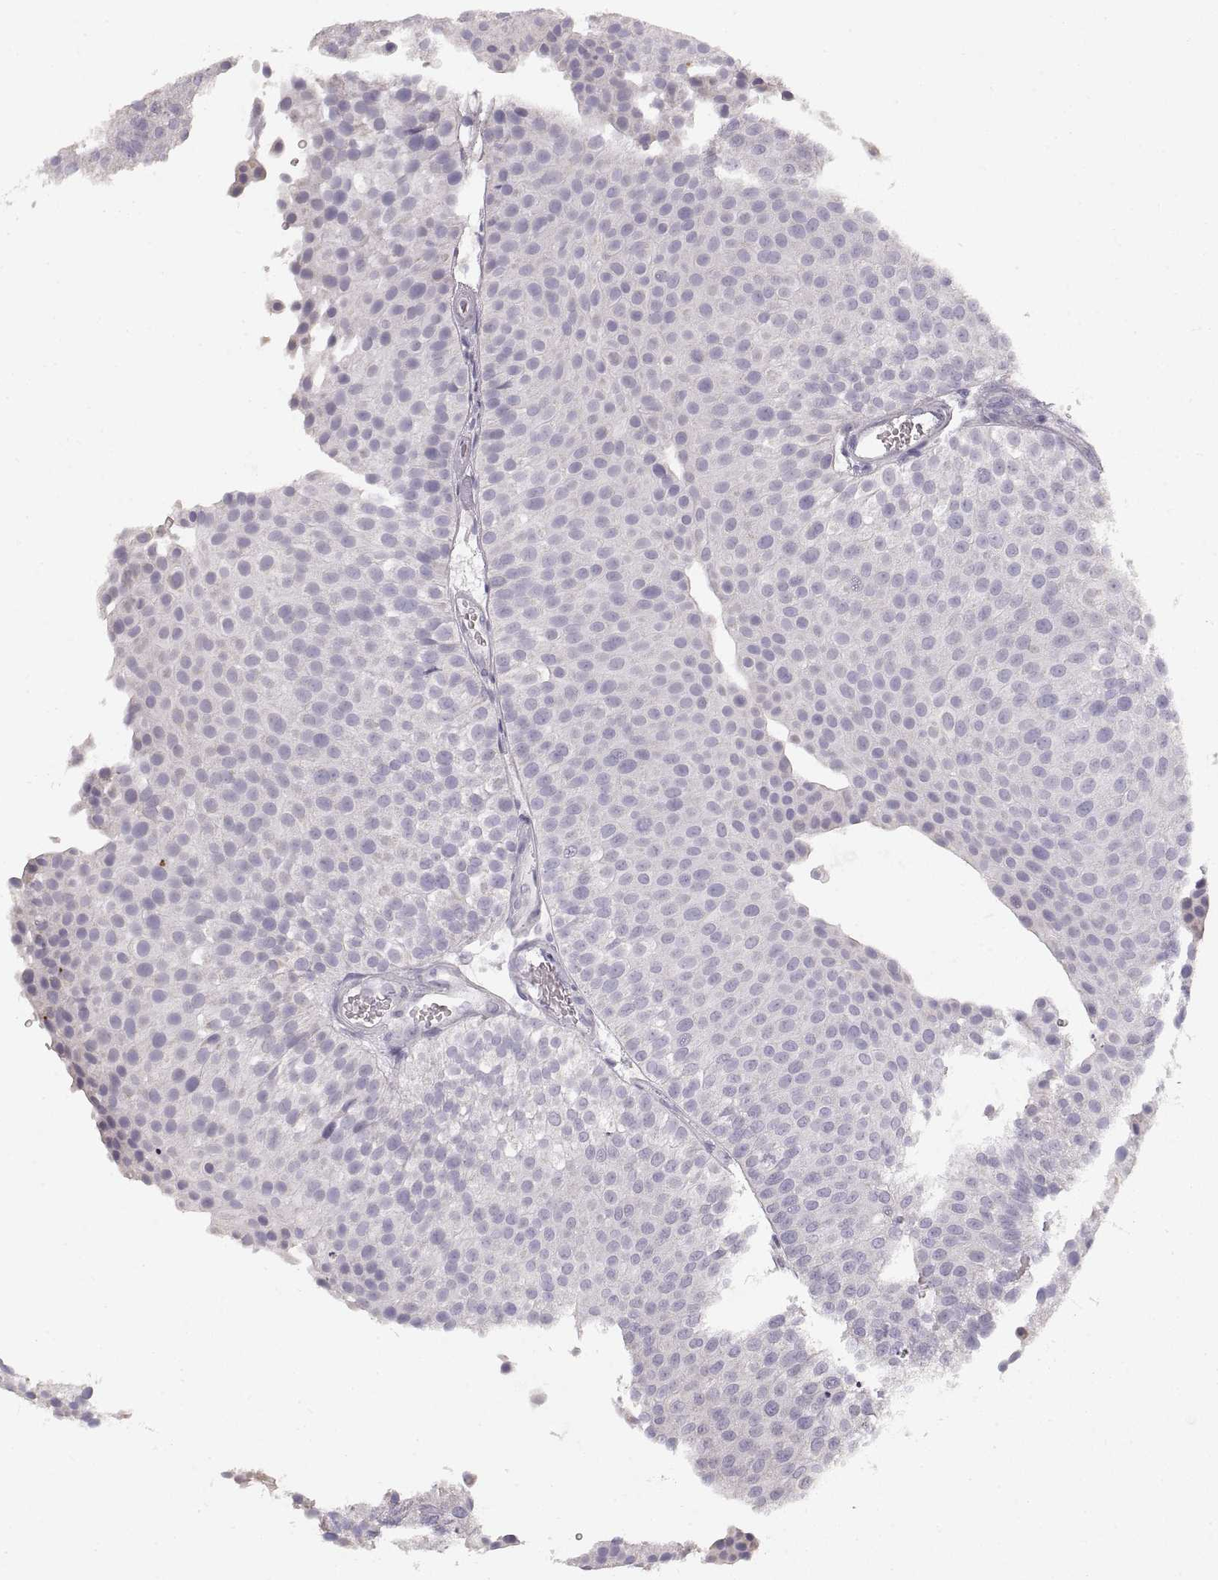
{"staining": {"intensity": "negative", "quantity": "none", "location": "none"}, "tissue": "urothelial cancer", "cell_type": "Tumor cells", "image_type": "cancer", "snomed": [{"axis": "morphology", "description": "Urothelial carcinoma, Low grade"}, {"axis": "topography", "description": "Urinary bladder"}], "caption": "Immunohistochemistry (IHC) photomicrograph of neoplastic tissue: human urothelial cancer stained with DAB (3,3'-diaminobenzidine) displays no significant protein staining in tumor cells.", "gene": "ZP3", "patient": {"sex": "female", "age": 87}}